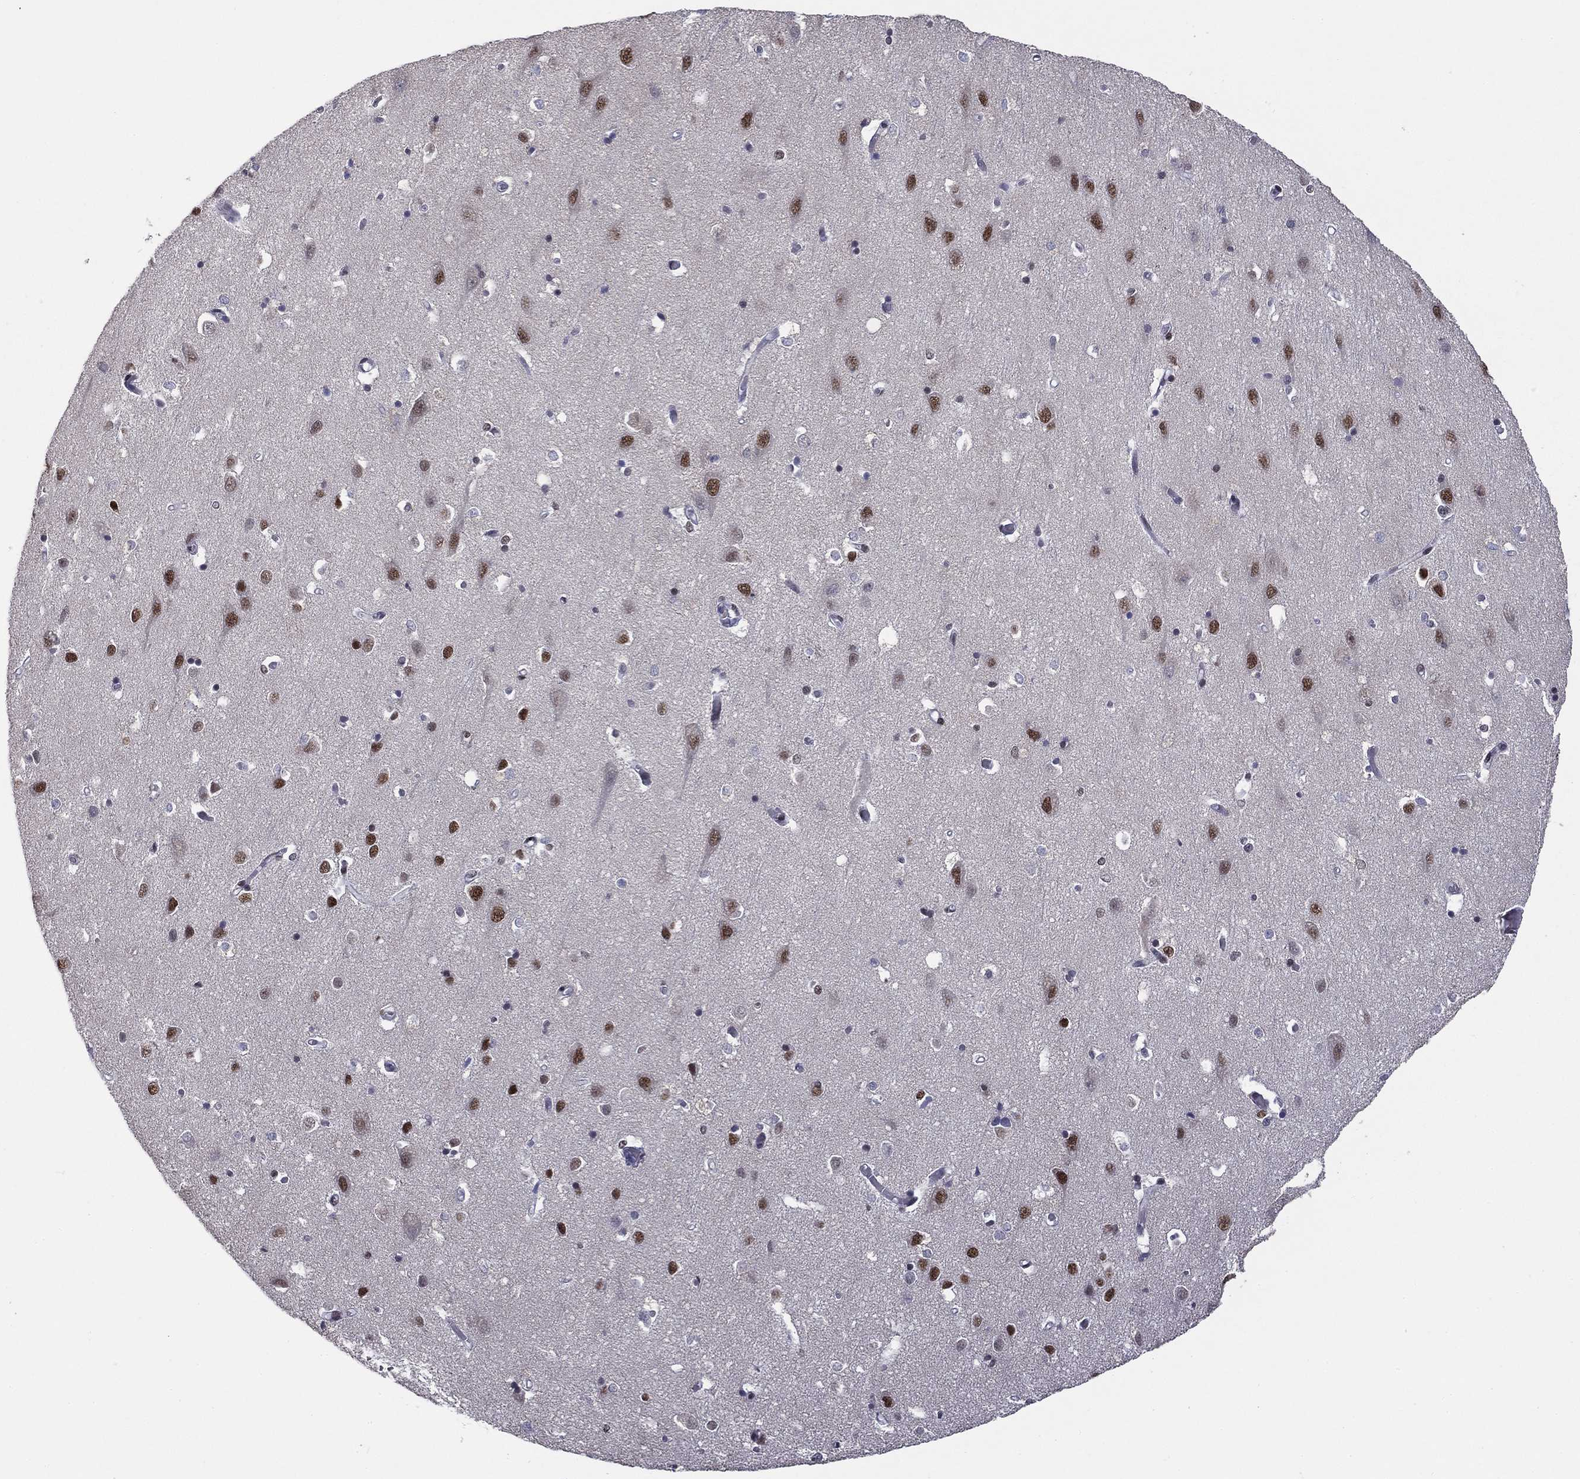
{"staining": {"intensity": "weak", "quantity": "<25%", "location": "nuclear"}, "tissue": "cerebral cortex", "cell_type": "Endothelial cells", "image_type": "normal", "snomed": [{"axis": "morphology", "description": "Normal tissue, NOS"}, {"axis": "topography", "description": "Cerebral cortex"}], "caption": "Immunohistochemical staining of benign cerebral cortex demonstrates no significant expression in endothelial cells.", "gene": "ETV5", "patient": {"sex": "male", "age": 70}}